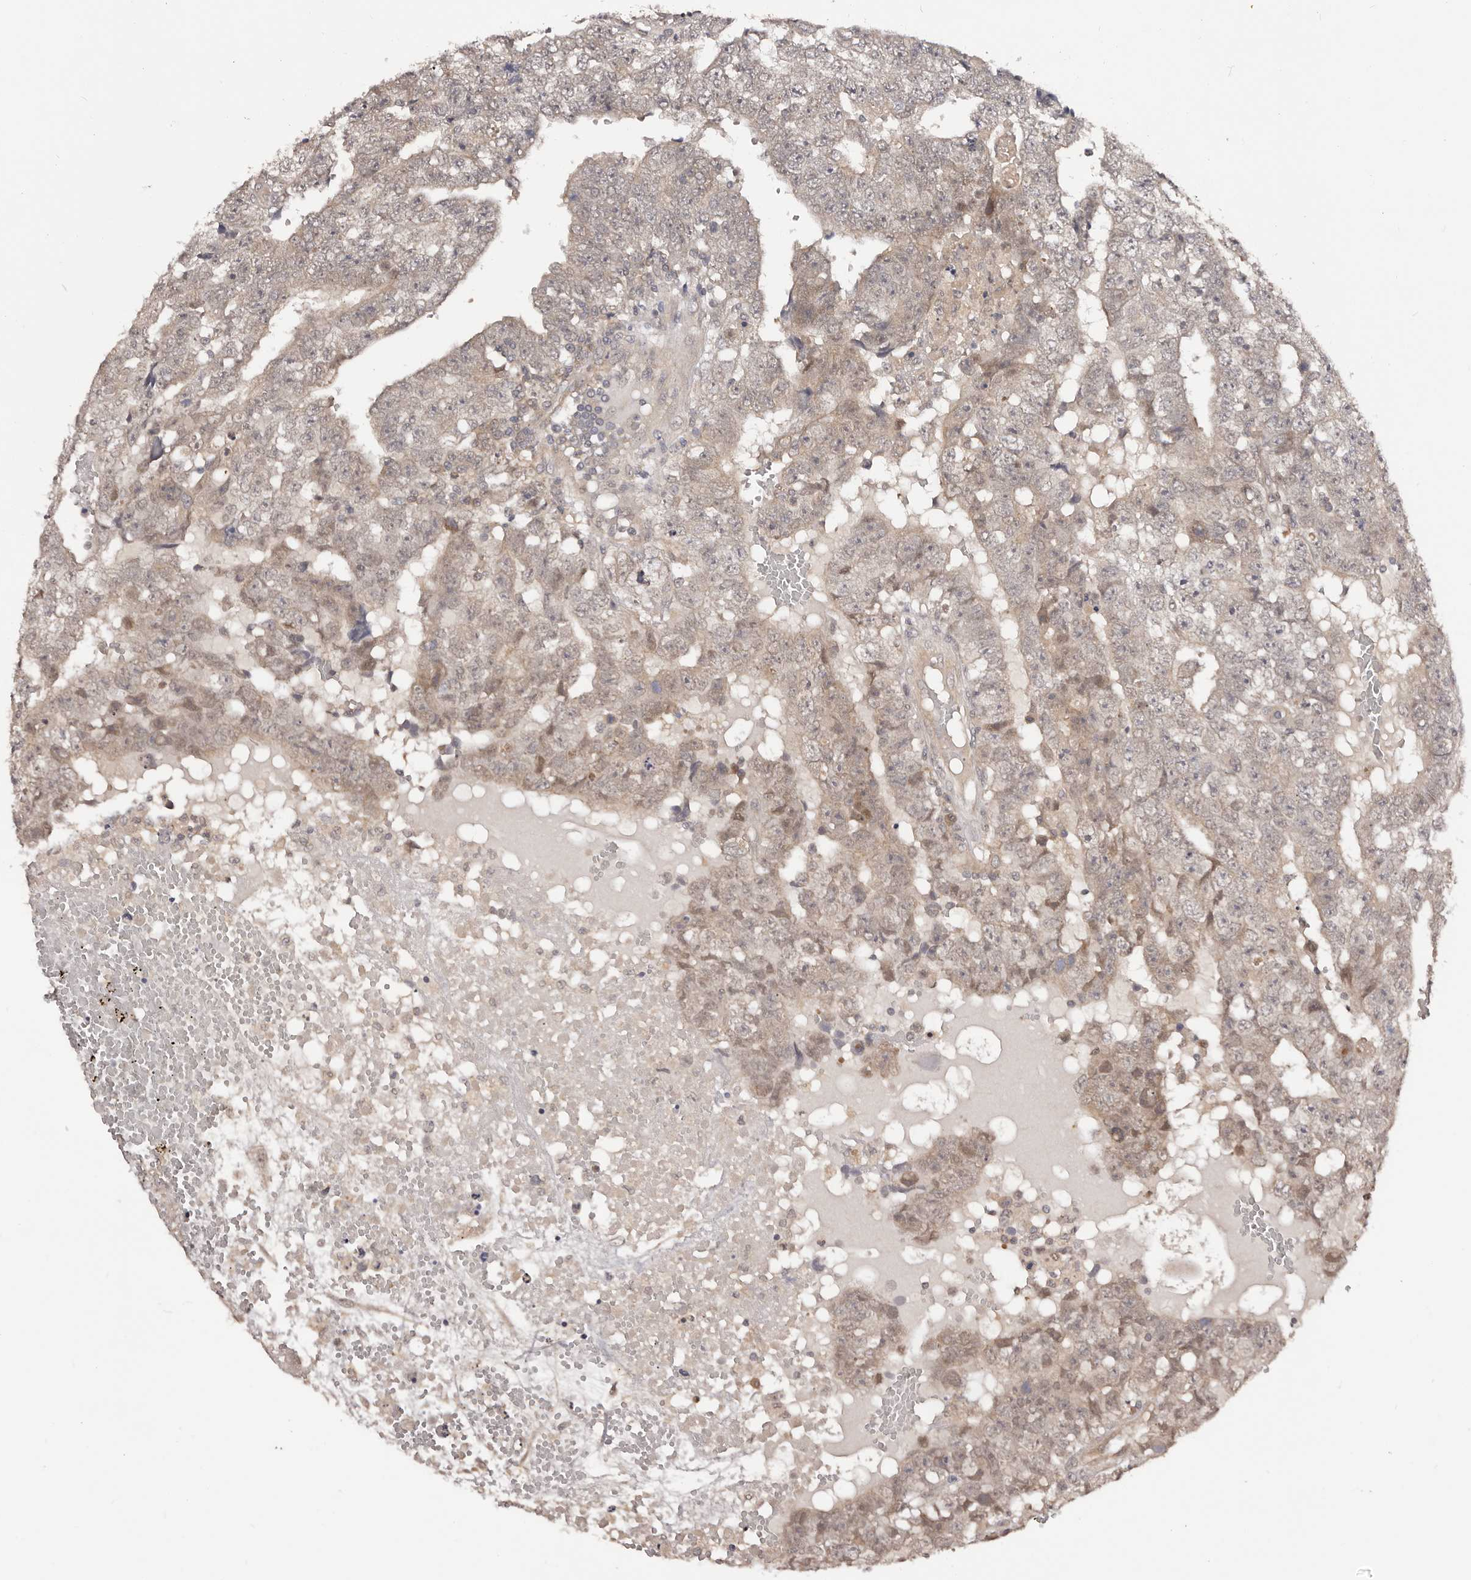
{"staining": {"intensity": "weak", "quantity": "25%-75%", "location": "cytoplasmic/membranous"}, "tissue": "testis cancer", "cell_type": "Tumor cells", "image_type": "cancer", "snomed": [{"axis": "morphology", "description": "Carcinoma, Embryonal, NOS"}, {"axis": "topography", "description": "Testis"}], "caption": "IHC staining of testis embryonal carcinoma, which exhibits low levels of weak cytoplasmic/membranous expression in about 25%-75% of tumor cells indicating weak cytoplasmic/membranous protein staining. The staining was performed using DAB (3,3'-diaminobenzidine) (brown) for protein detection and nuclei were counterstained in hematoxylin (blue).", "gene": "MDP1", "patient": {"sex": "male", "age": 25}}